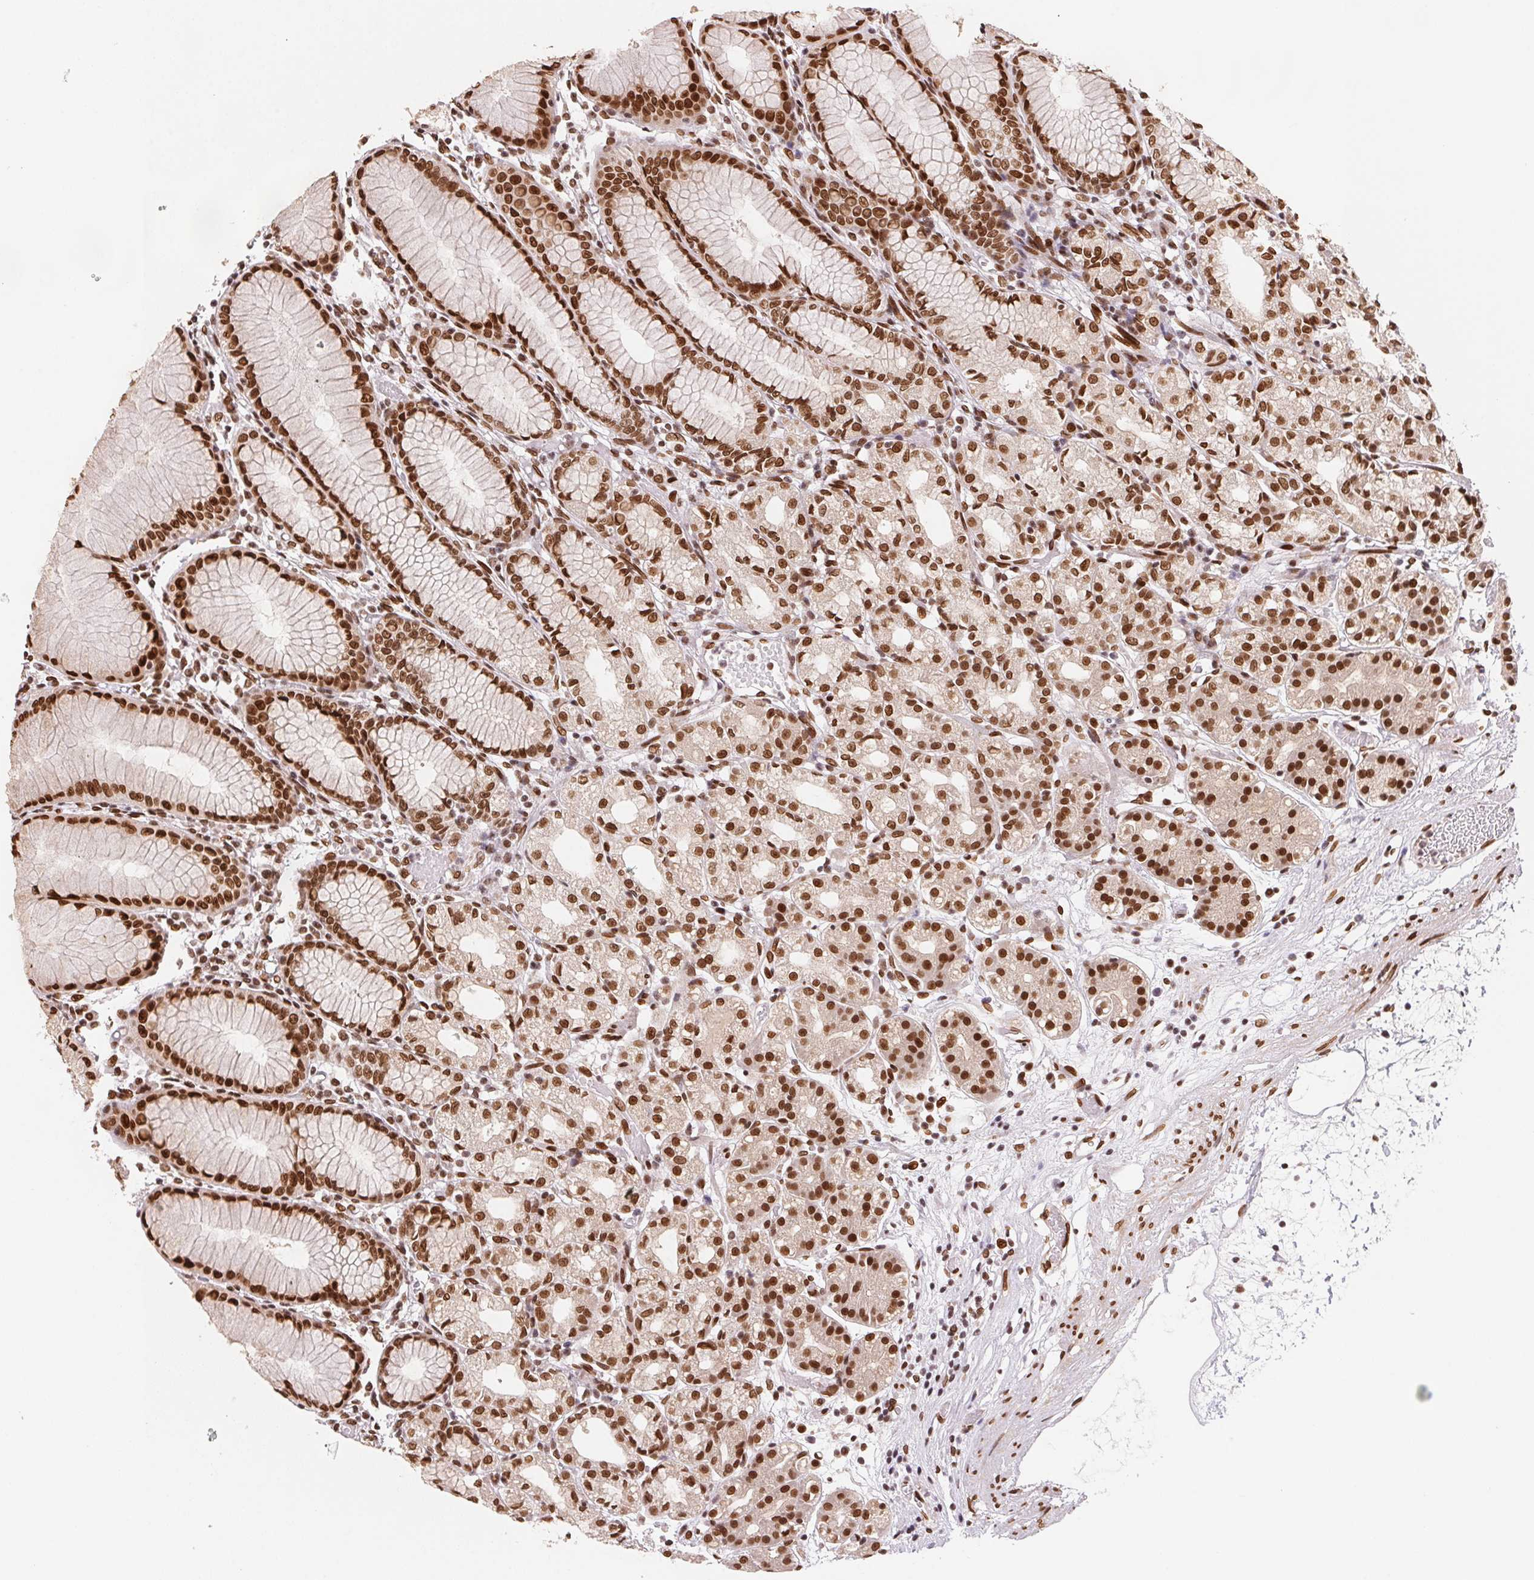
{"staining": {"intensity": "strong", "quantity": ">75%", "location": "nuclear"}, "tissue": "stomach", "cell_type": "Glandular cells", "image_type": "normal", "snomed": [{"axis": "morphology", "description": "Normal tissue, NOS"}, {"axis": "topography", "description": "Stomach"}], "caption": "Human stomach stained with a brown dye exhibits strong nuclear positive positivity in approximately >75% of glandular cells.", "gene": "SAP30BP", "patient": {"sex": "female", "age": 57}}